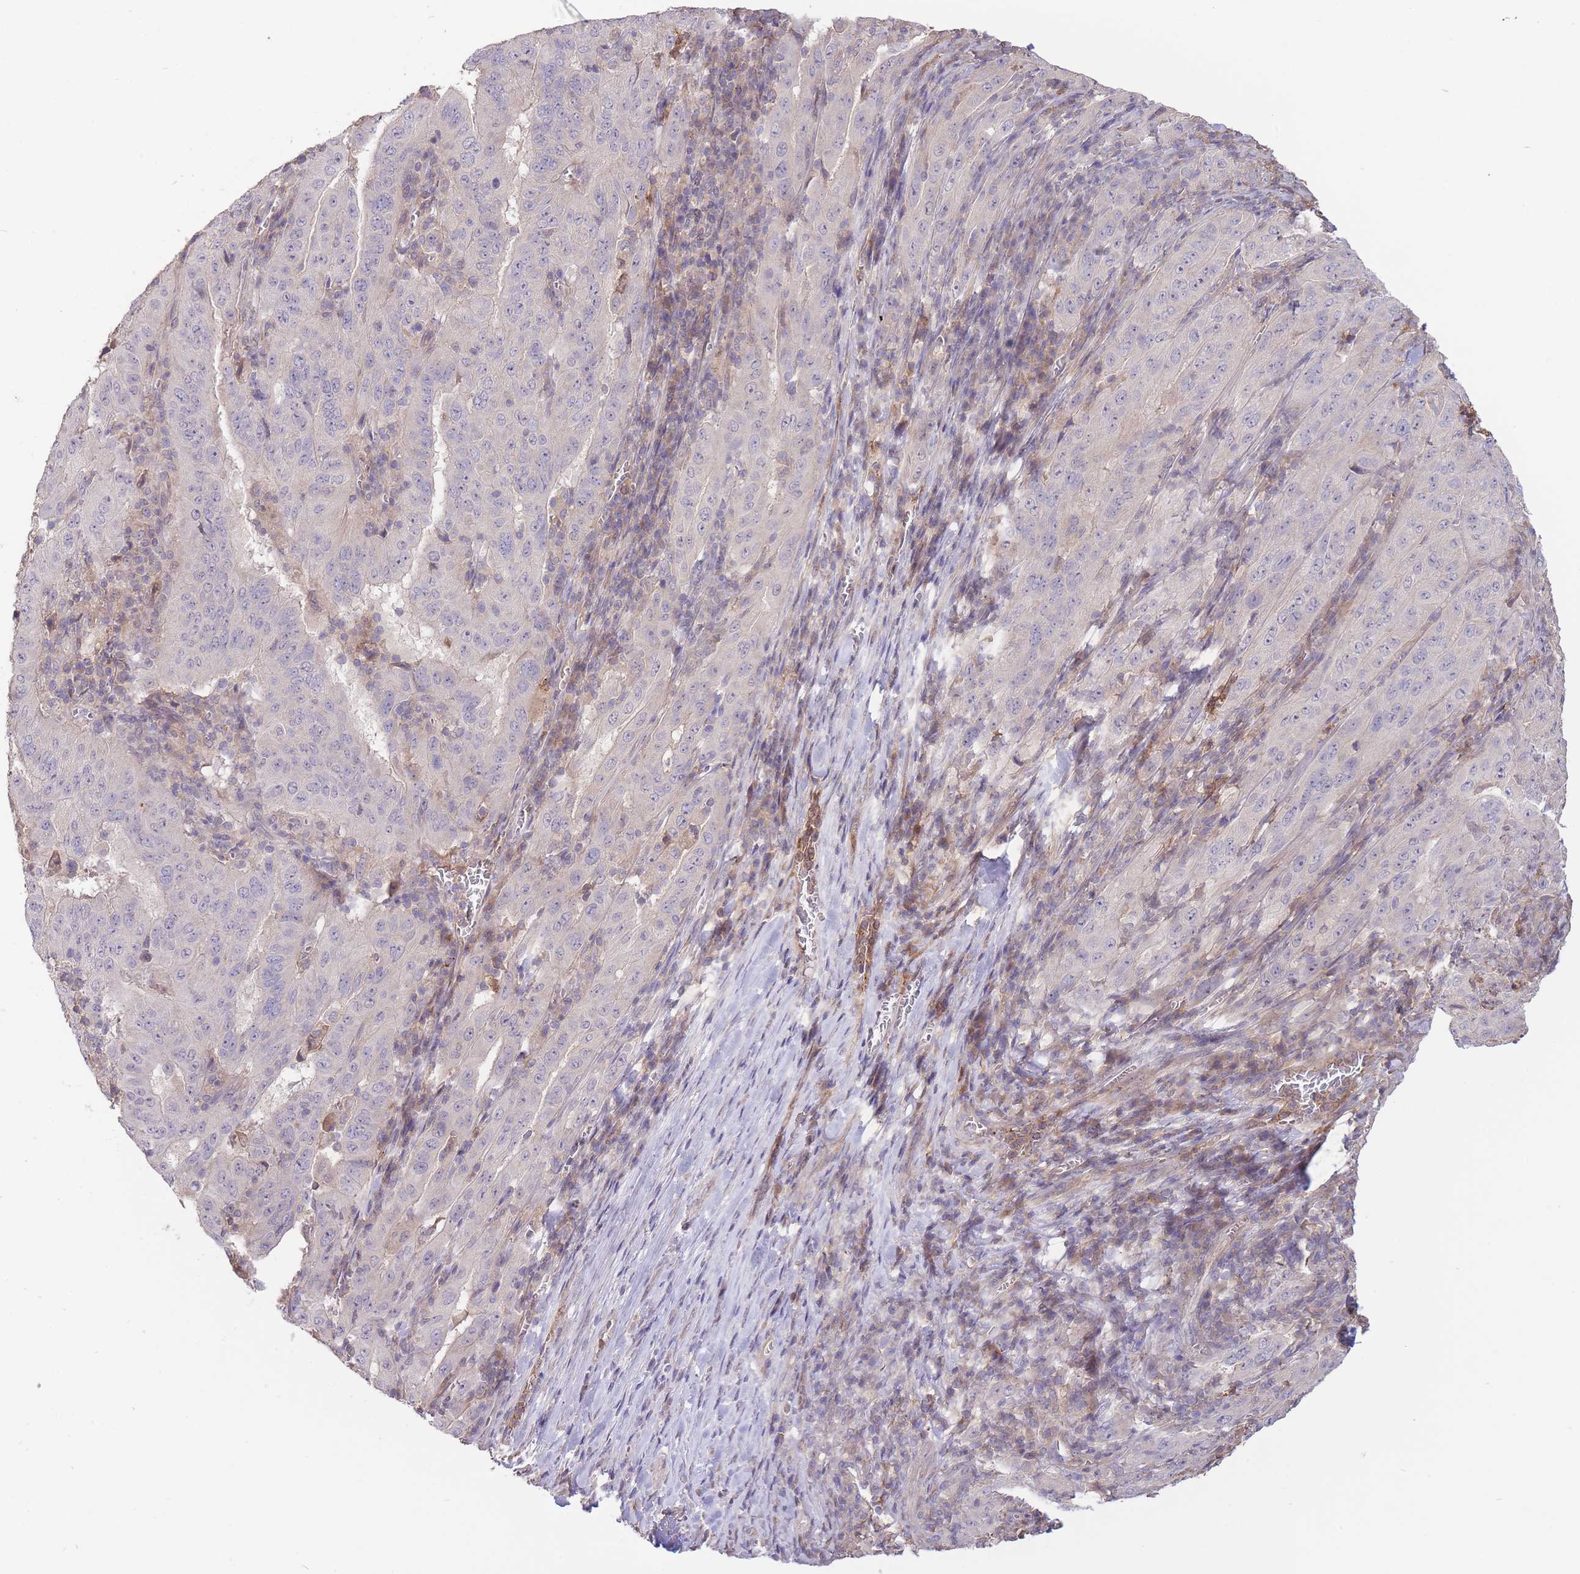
{"staining": {"intensity": "negative", "quantity": "none", "location": "none"}, "tissue": "pancreatic cancer", "cell_type": "Tumor cells", "image_type": "cancer", "snomed": [{"axis": "morphology", "description": "Adenocarcinoma, NOS"}, {"axis": "topography", "description": "Pancreas"}], "caption": "There is no significant staining in tumor cells of adenocarcinoma (pancreatic). (Stains: DAB (3,3'-diaminobenzidine) immunohistochemistry with hematoxylin counter stain, Microscopy: brightfield microscopy at high magnification).", "gene": "ZNF304", "patient": {"sex": "male", "age": 63}}